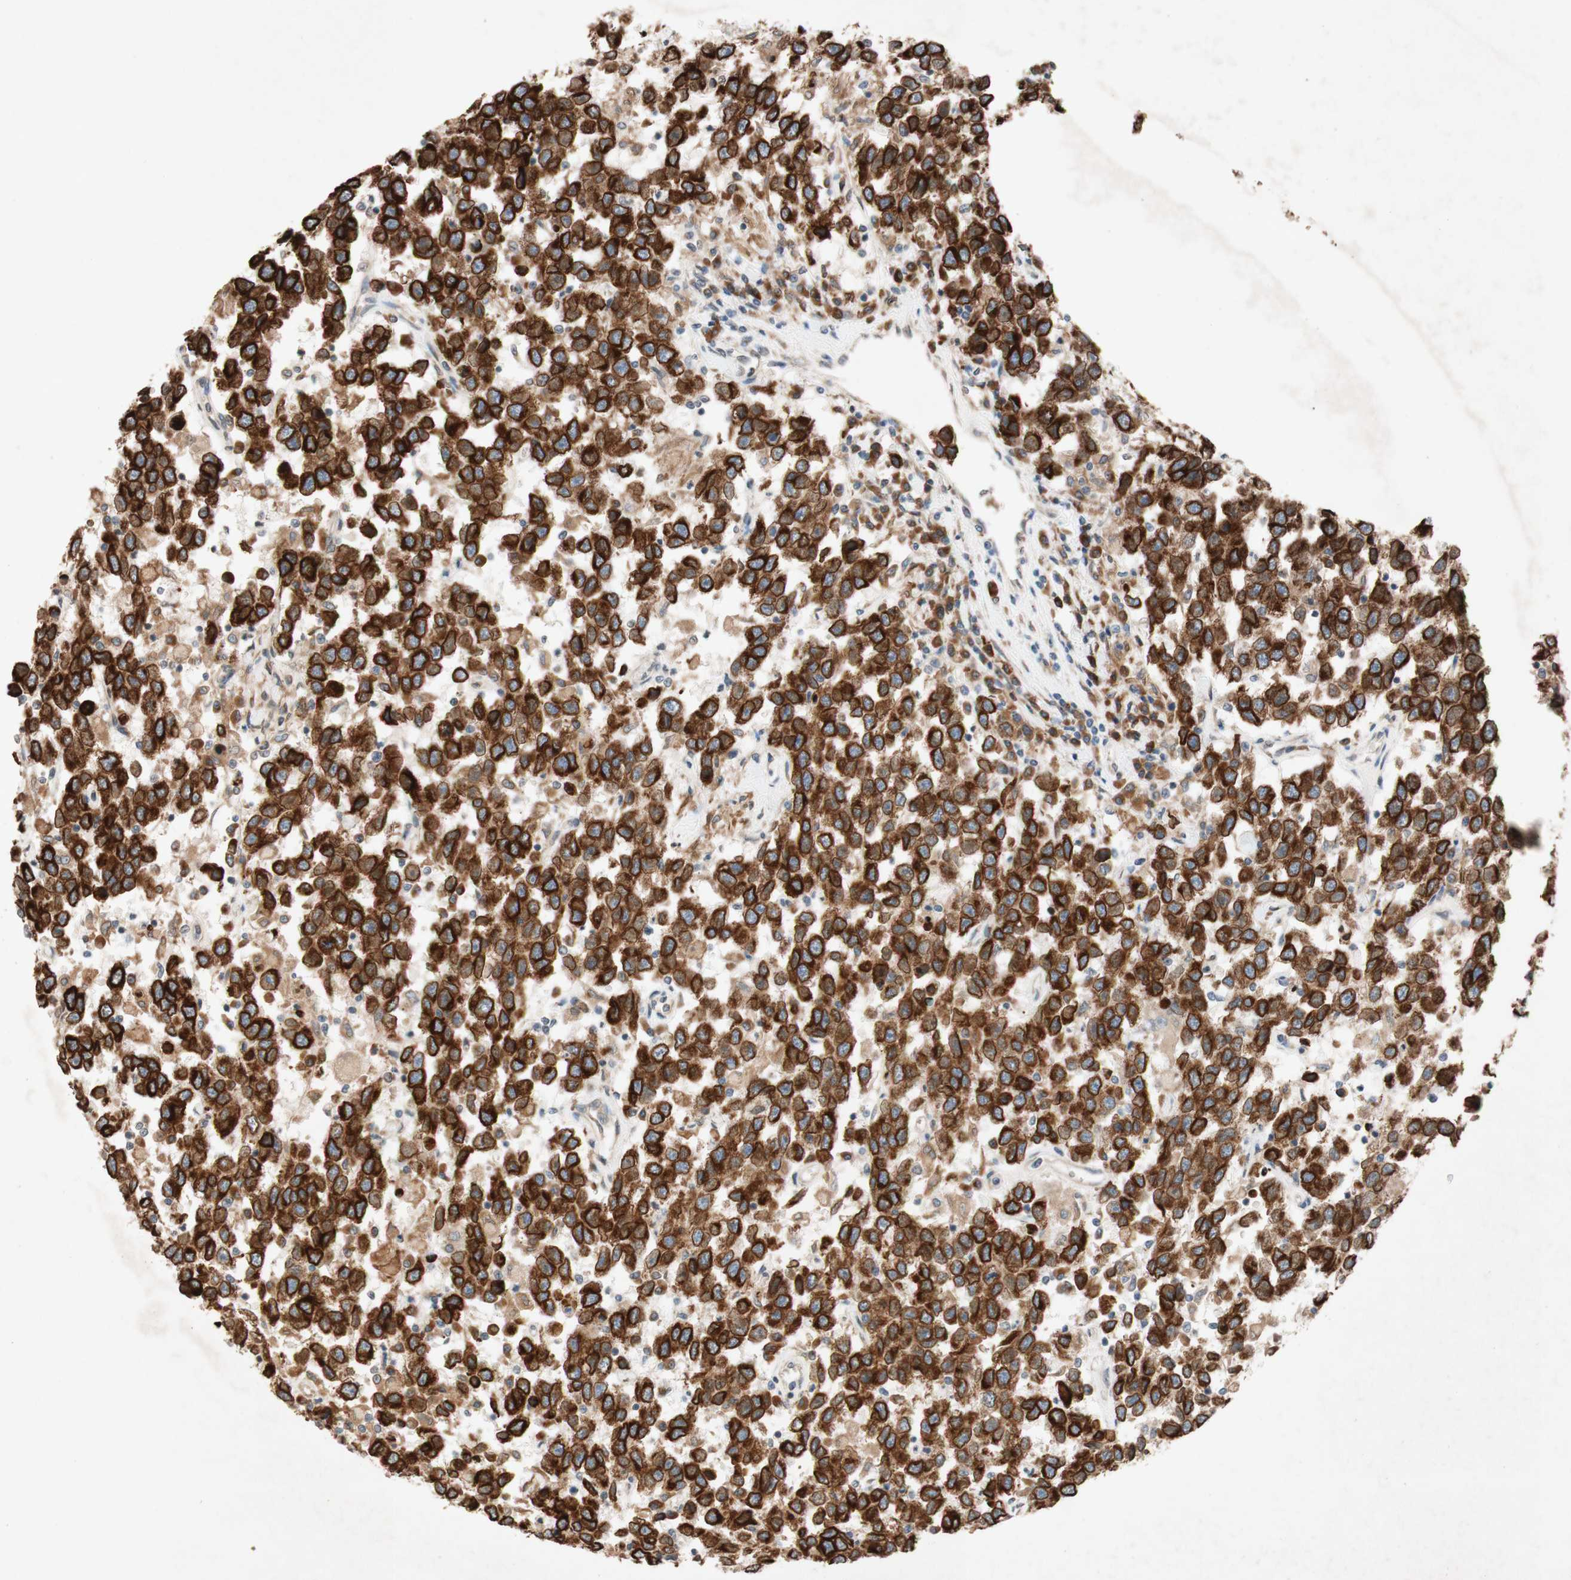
{"staining": {"intensity": "strong", "quantity": ">75%", "location": "cytoplasmic/membranous,nuclear"}, "tissue": "testis cancer", "cell_type": "Tumor cells", "image_type": "cancer", "snomed": [{"axis": "morphology", "description": "Seminoma, NOS"}, {"axis": "topography", "description": "Testis"}], "caption": "Immunohistochemical staining of testis cancer (seminoma) demonstrates high levels of strong cytoplasmic/membranous and nuclear protein staining in about >75% of tumor cells.", "gene": "PTPRU", "patient": {"sex": "male", "age": 41}}